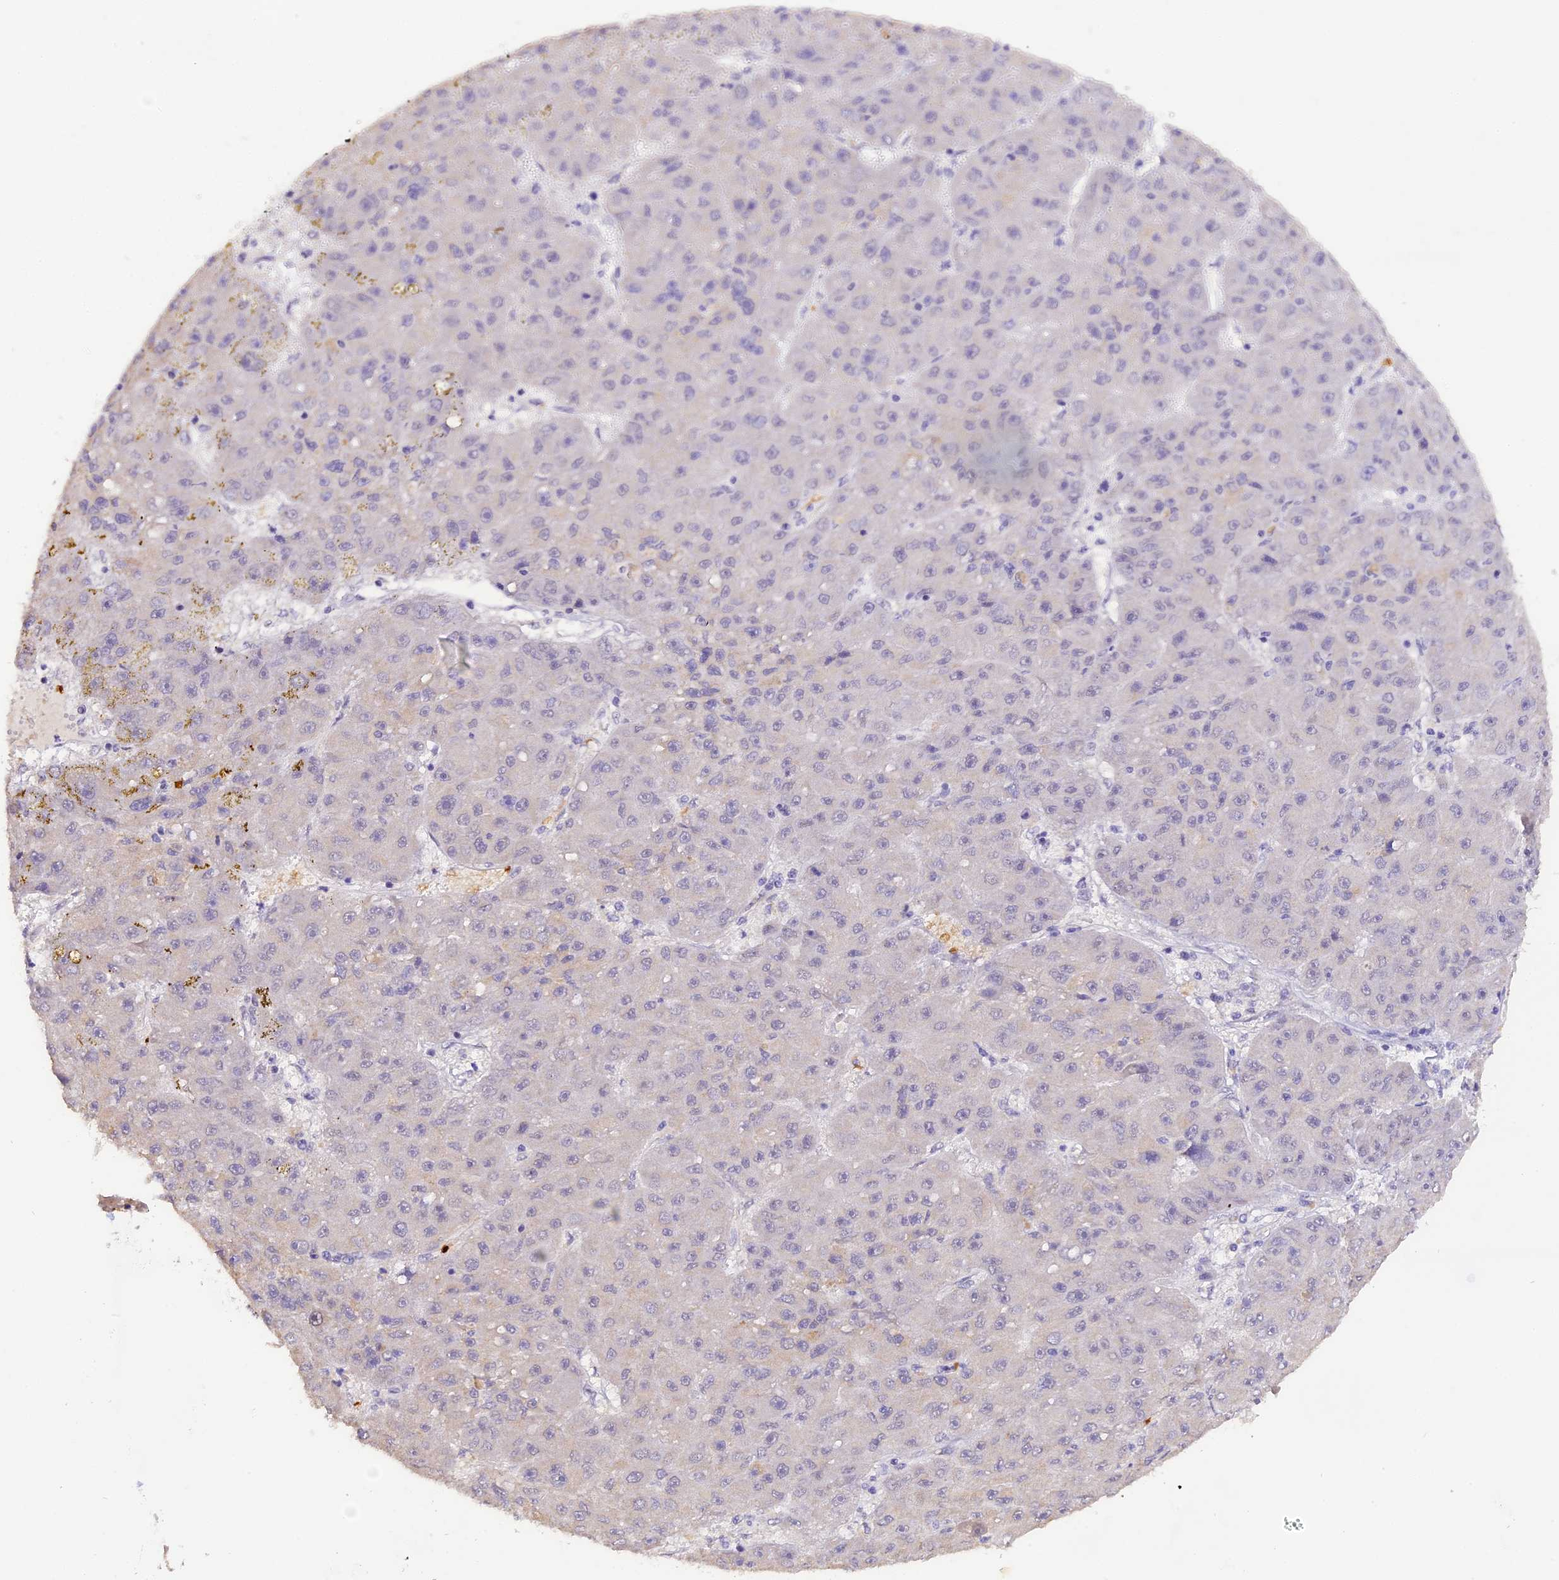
{"staining": {"intensity": "negative", "quantity": "none", "location": "none"}, "tissue": "liver cancer", "cell_type": "Tumor cells", "image_type": "cancer", "snomed": [{"axis": "morphology", "description": "Carcinoma, Hepatocellular, NOS"}, {"axis": "topography", "description": "Liver"}], "caption": "There is no significant positivity in tumor cells of liver hepatocellular carcinoma. The staining is performed using DAB brown chromogen with nuclei counter-stained in using hematoxylin.", "gene": "AHSP", "patient": {"sex": "male", "age": 67}}